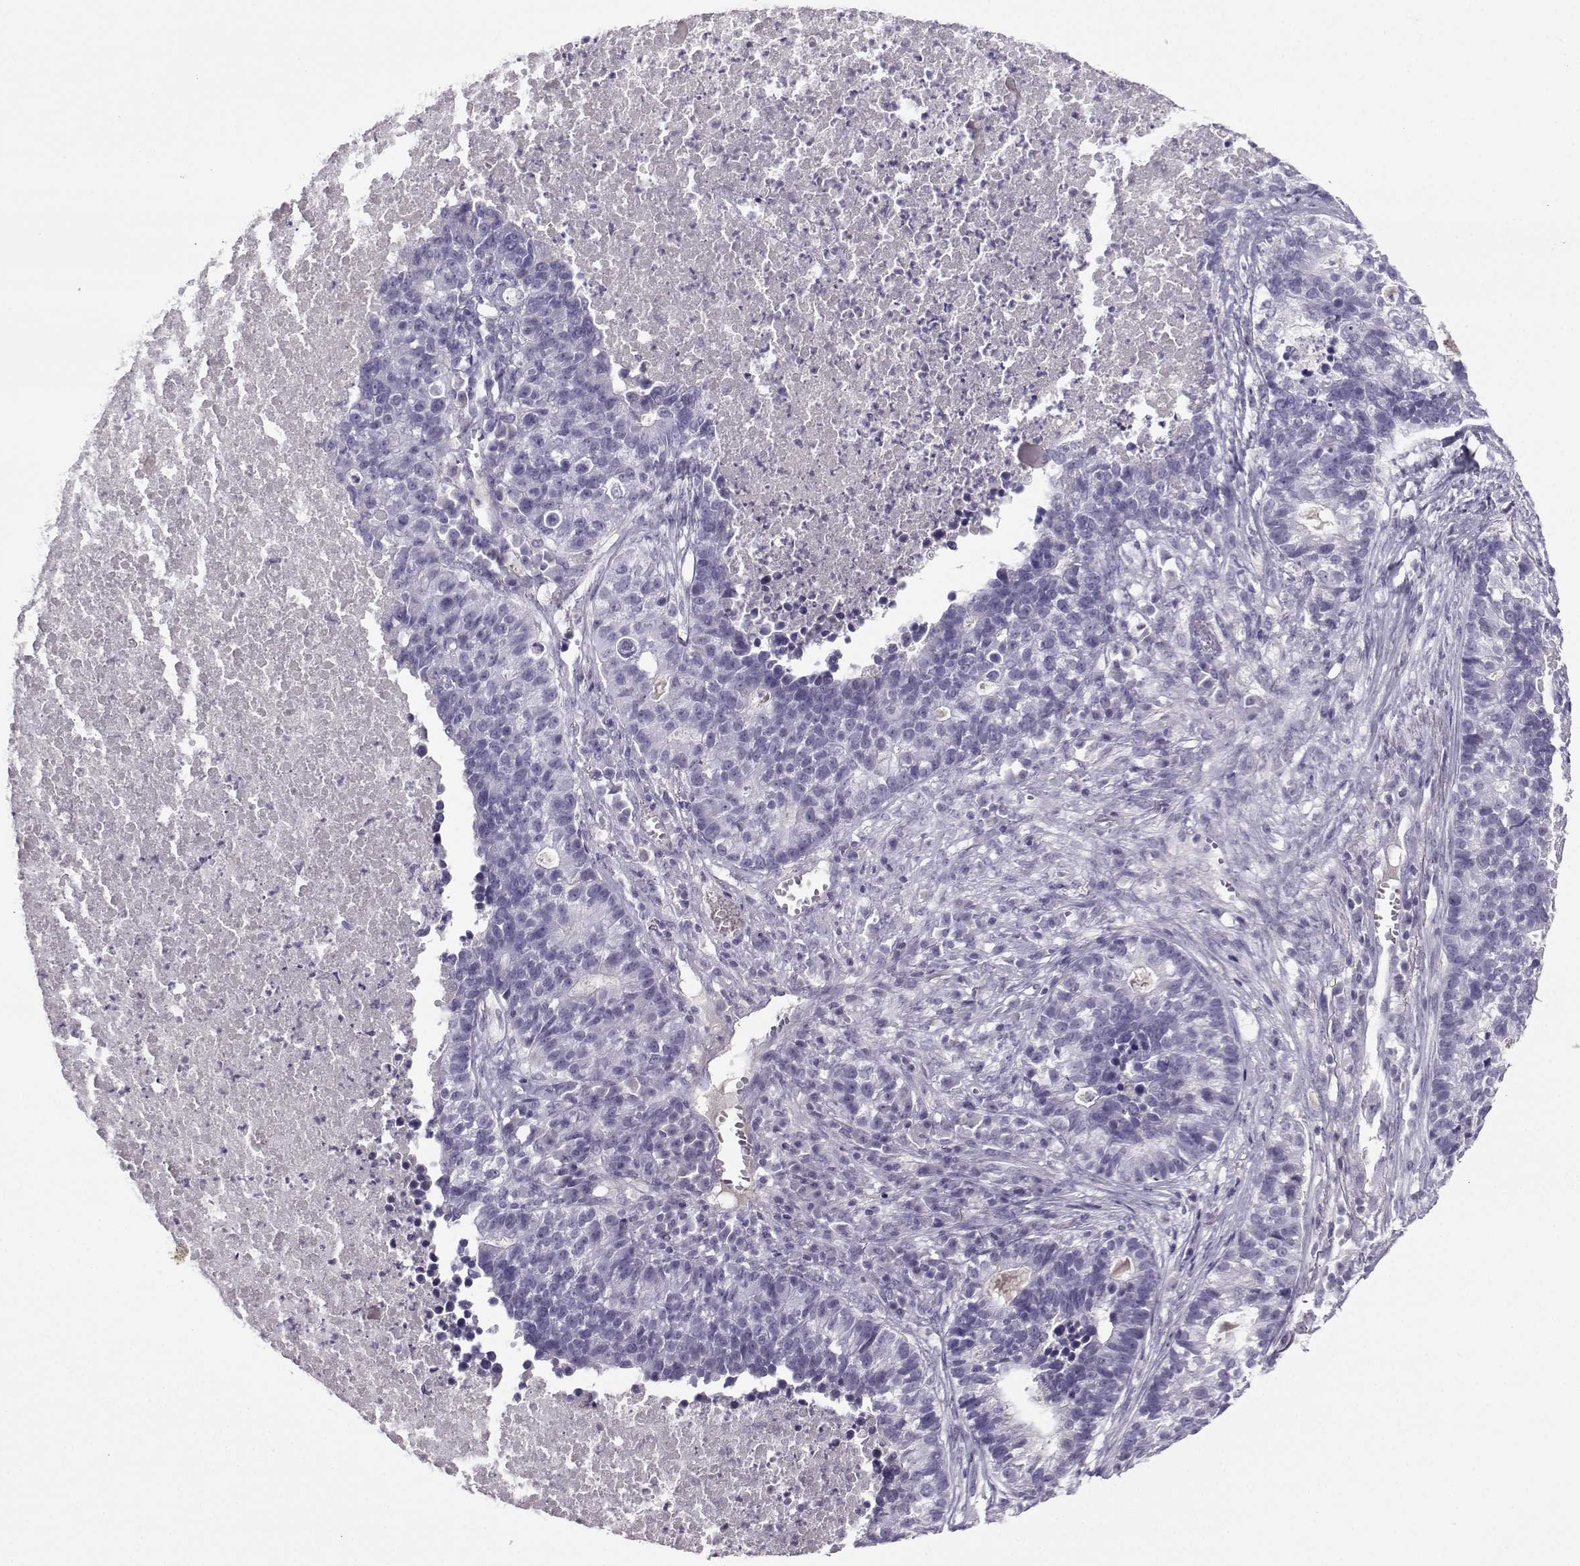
{"staining": {"intensity": "negative", "quantity": "none", "location": "none"}, "tissue": "lung cancer", "cell_type": "Tumor cells", "image_type": "cancer", "snomed": [{"axis": "morphology", "description": "Adenocarcinoma, NOS"}, {"axis": "topography", "description": "Lung"}], "caption": "Protein analysis of lung adenocarcinoma reveals no significant expression in tumor cells.", "gene": "ARMC2", "patient": {"sex": "male", "age": 57}}